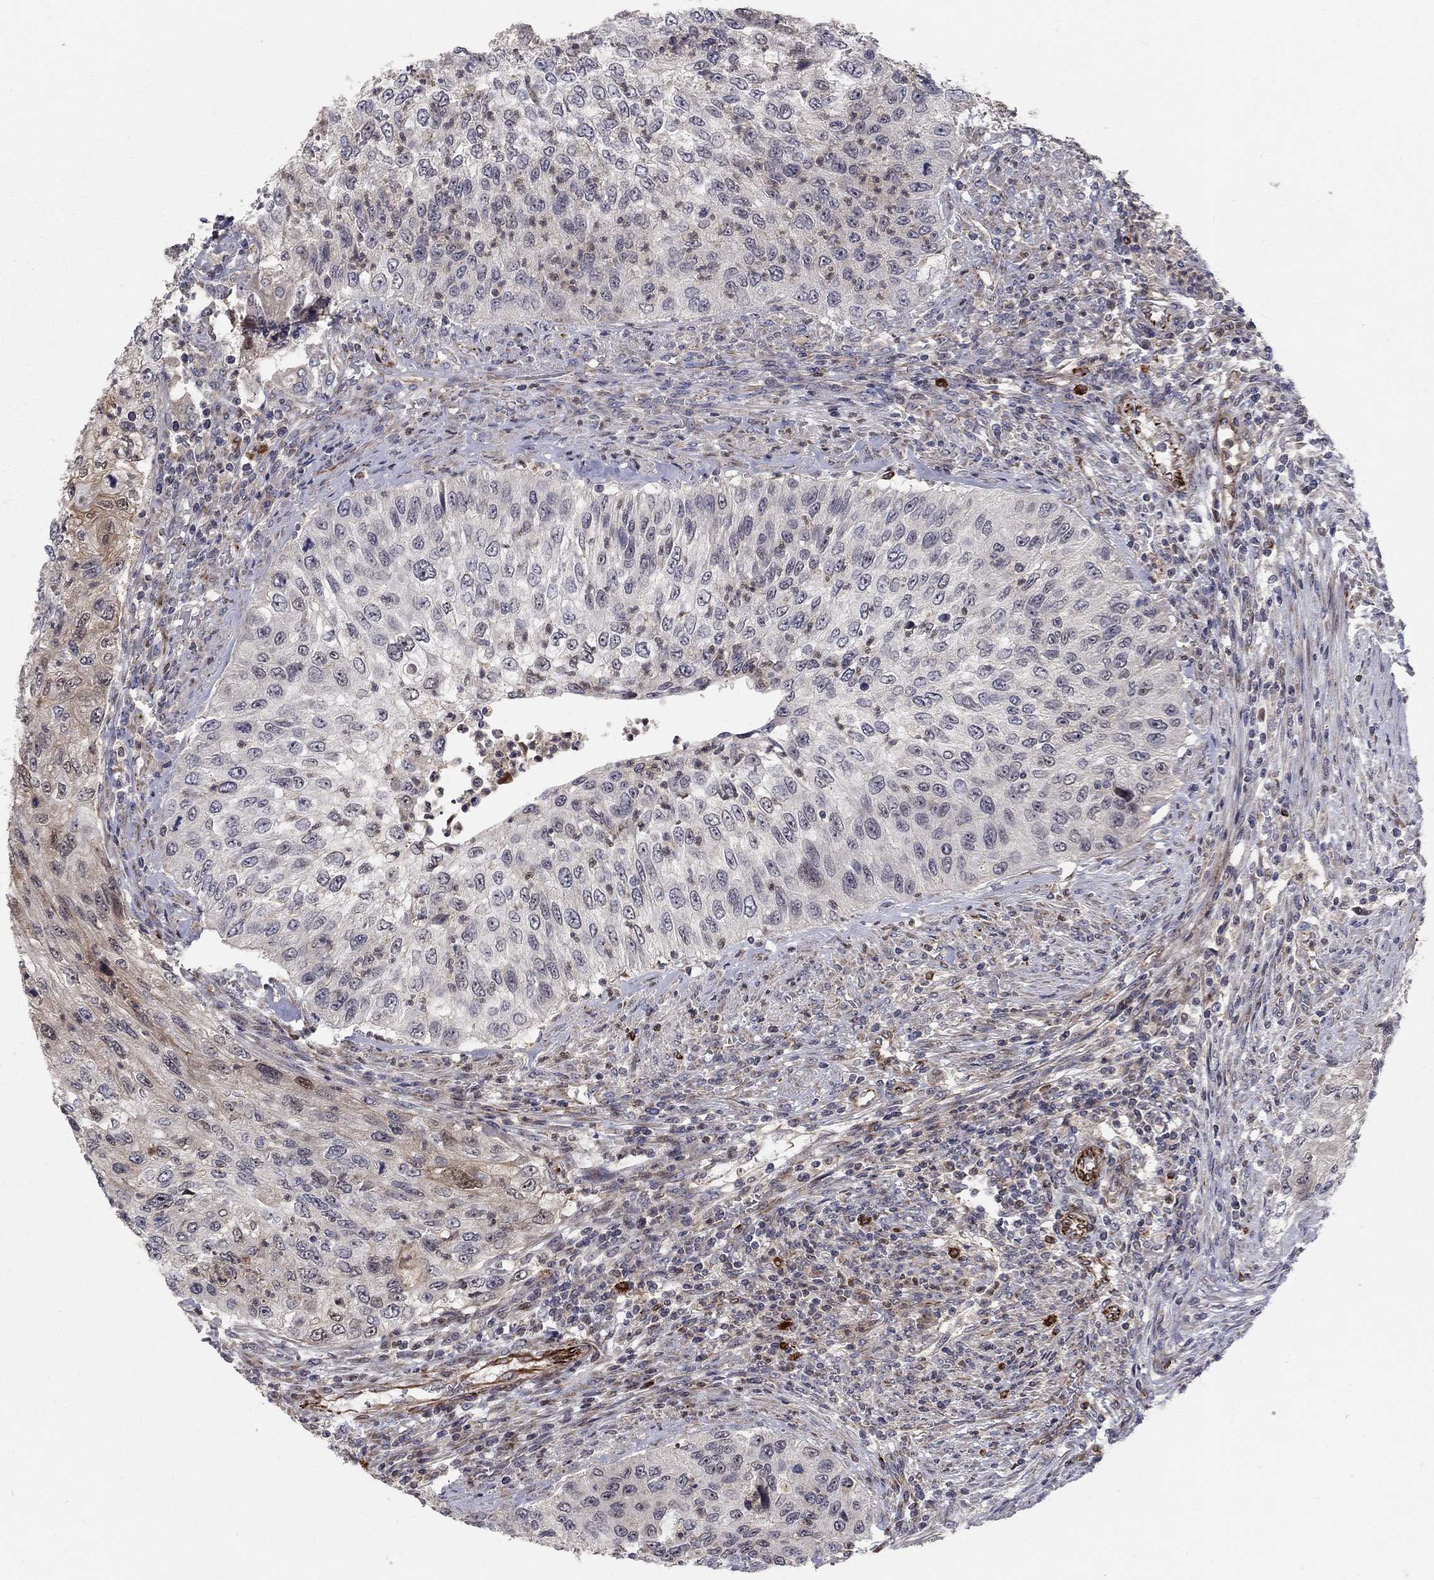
{"staining": {"intensity": "negative", "quantity": "none", "location": "none"}, "tissue": "urothelial cancer", "cell_type": "Tumor cells", "image_type": "cancer", "snomed": [{"axis": "morphology", "description": "Urothelial carcinoma, High grade"}, {"axis": "topography", "description": "Urinary bladder"}], "caption": "Tumor cells are negative for brown protein staining in urothelial cancer. The staining was performed using DAB to visualize the protein expression in brown, while the nuclei were stained in blue with hematoxylin (Magnification: 20x).", "gene": "MSRA", "patient": {"sex": "female", "age": 60}}